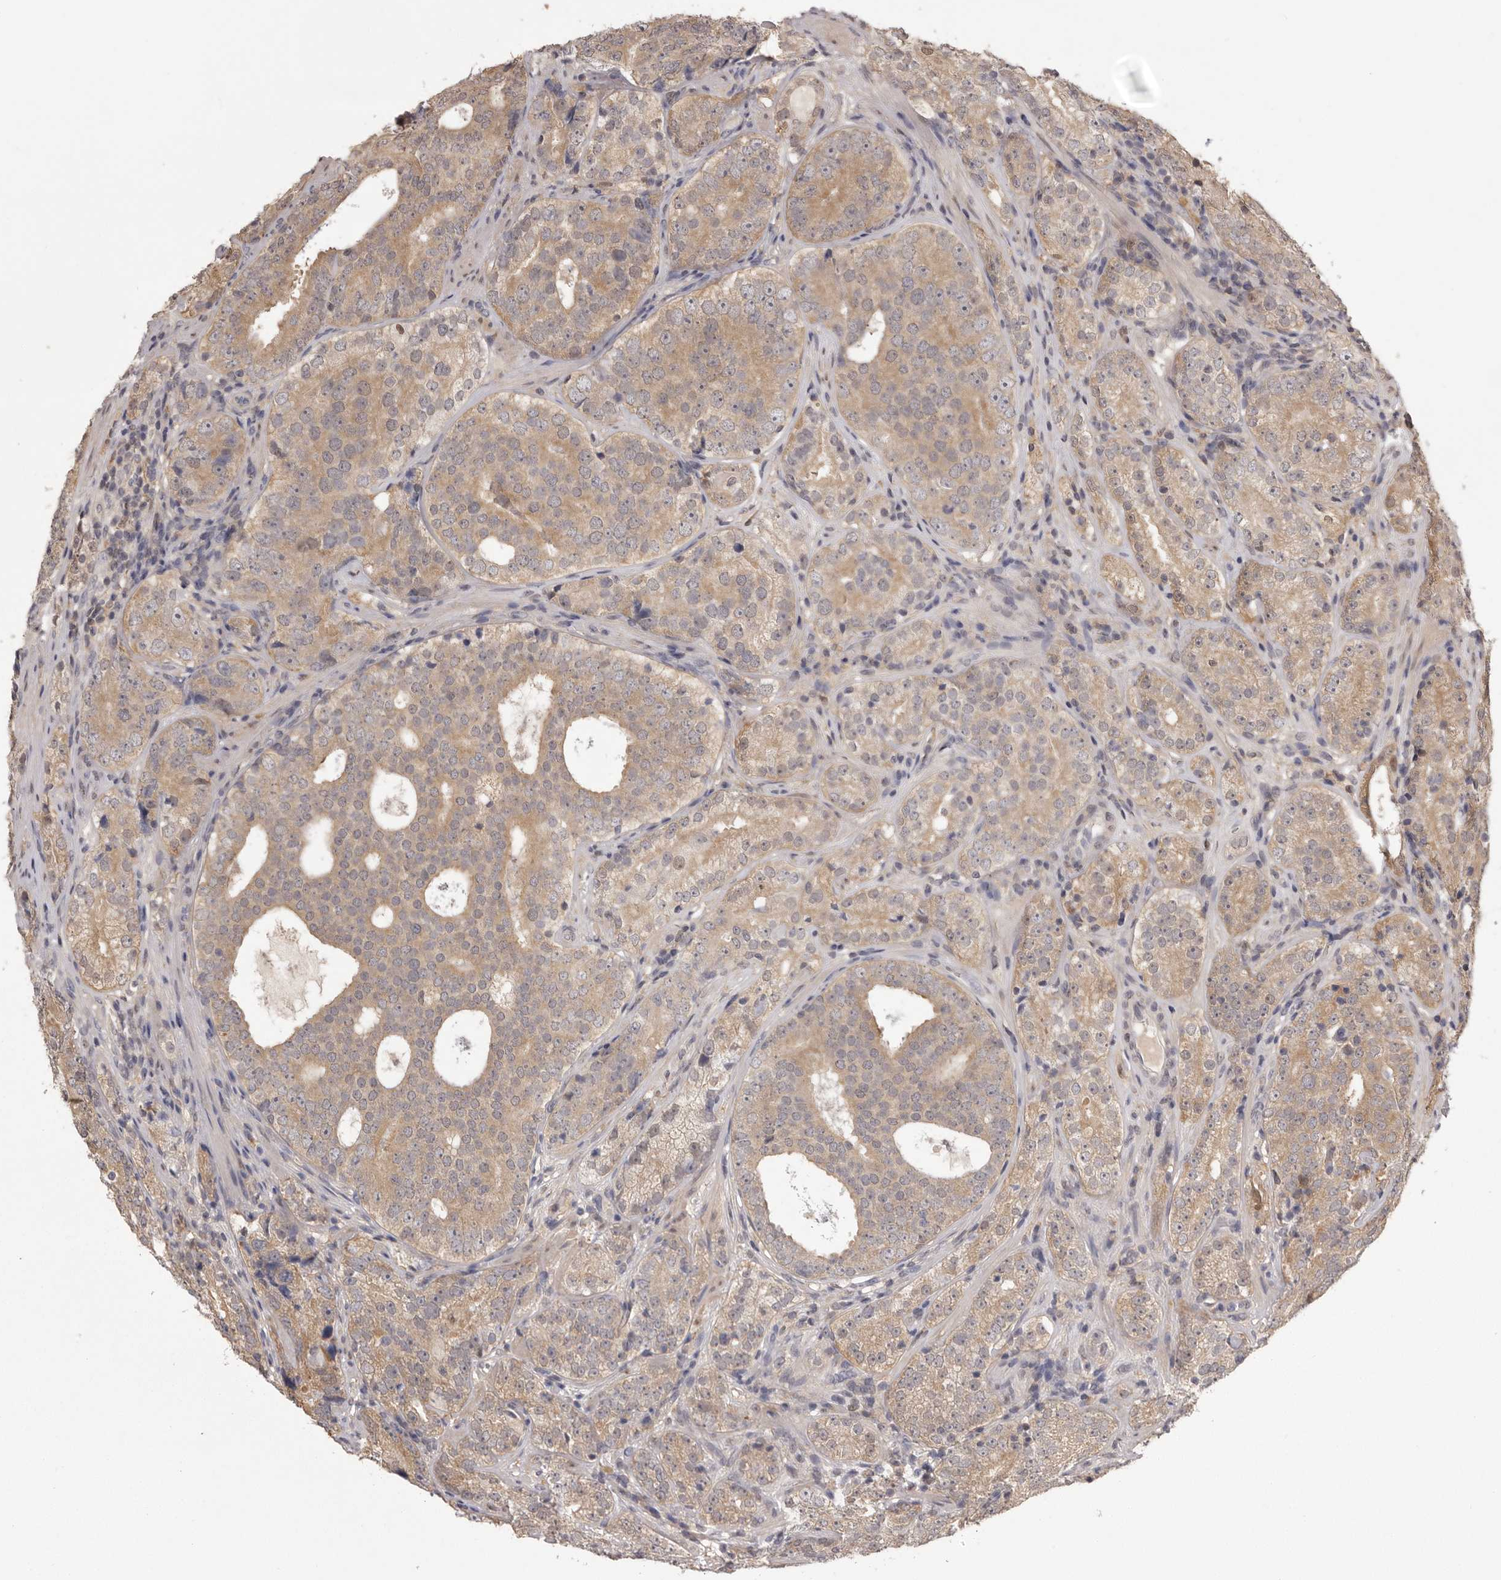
{"staining": {"intensity": "moderate", "quantity": ">75%", "location": "cytoplasmic/membranous"}, "tissue": "prostate cancer", "cell_type": "Tumor cells", "image_type": "cancer", "snomed": [{"axis": "morphology", "description": "Adenocarcinoma, High grade"}, {"axis": "topography", "description": "Prostate"}], "caption": "The image shows a brown stain indicating the presence of a protein in the cytoplasmic/membranous of tumor cells in prostate cancer (high-grade adenocarcinoma).", "gene": "MDH1", "patient": {"sex": "male", "age": 56}}